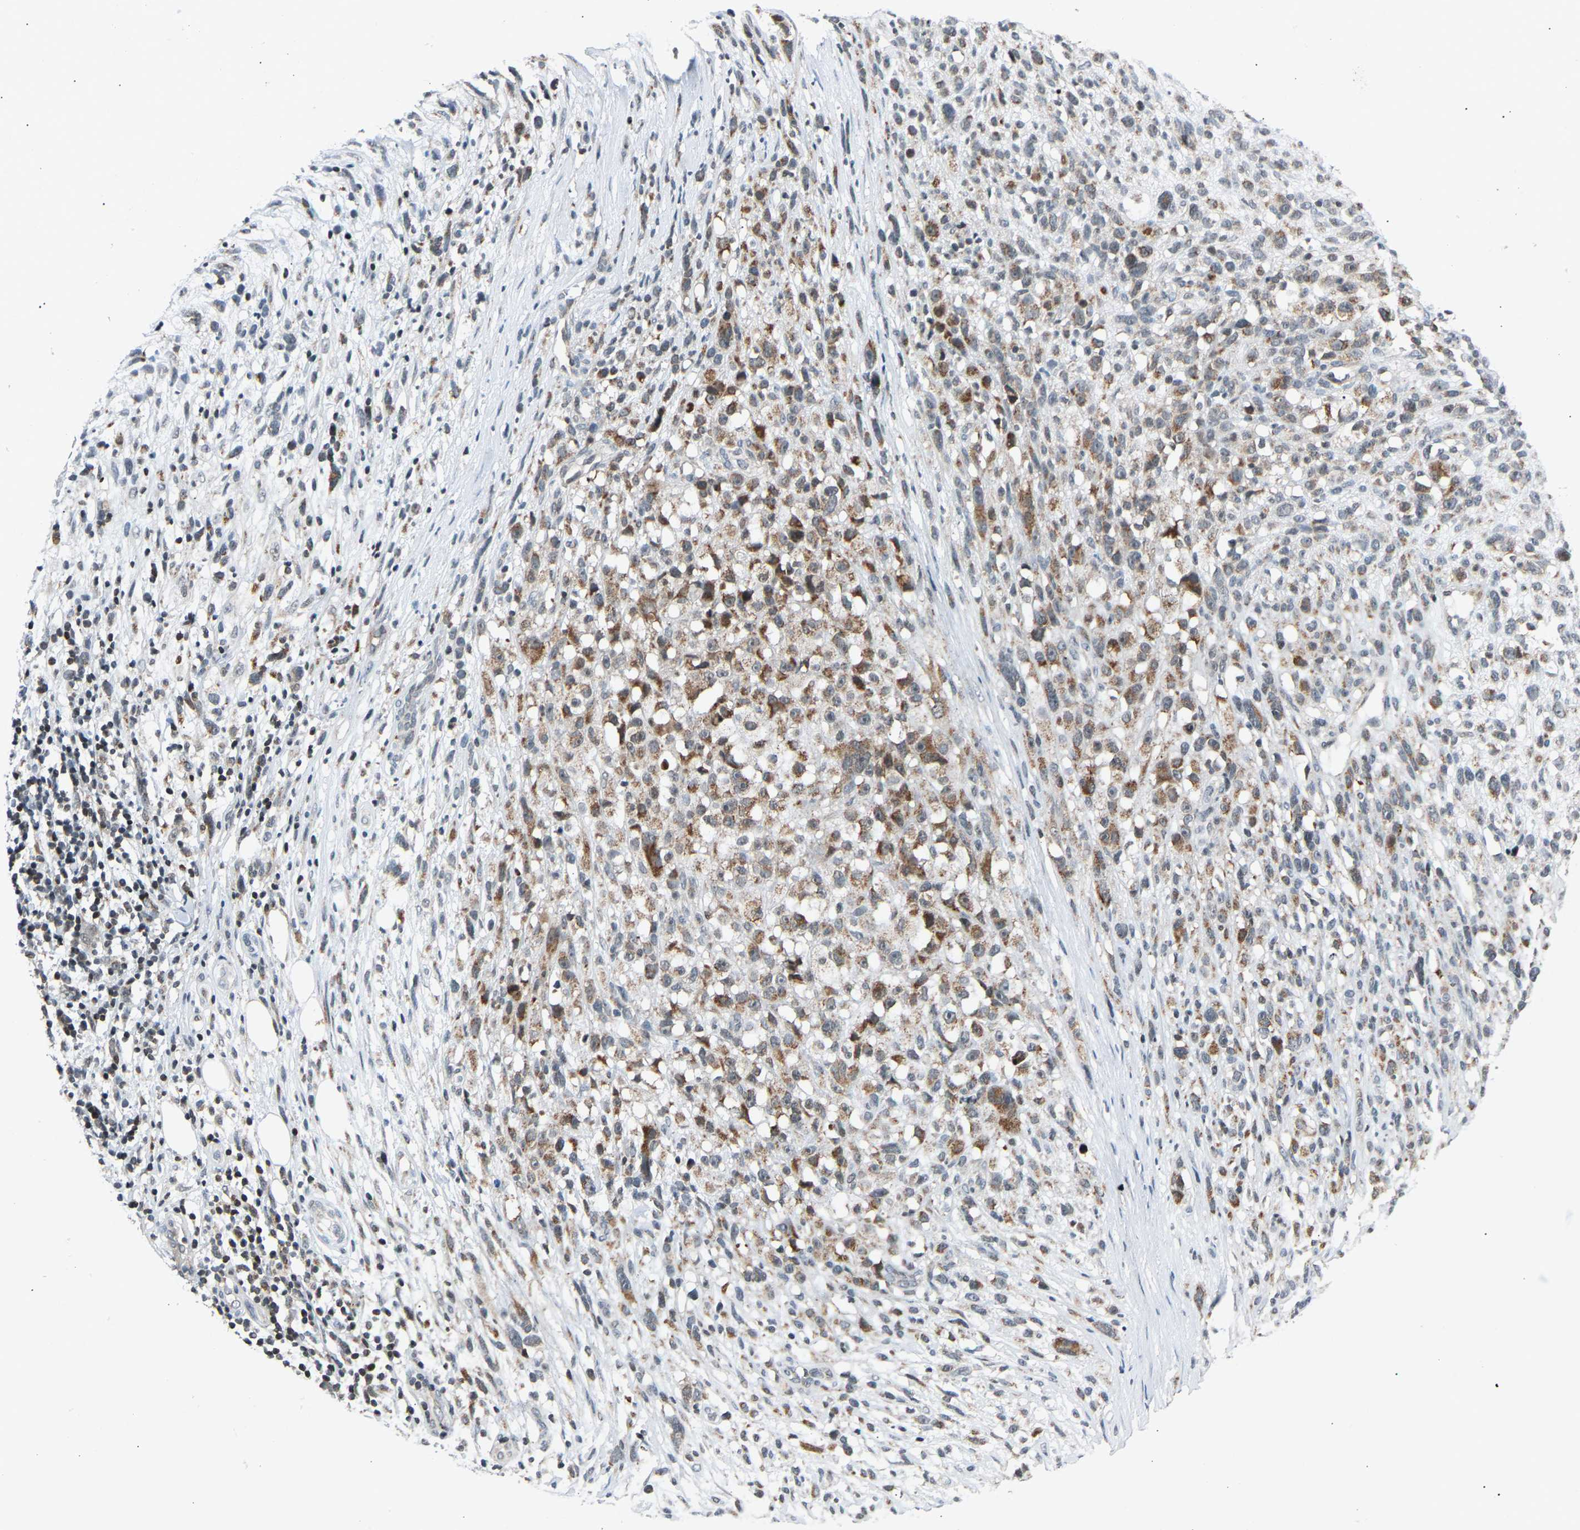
{"staining": {"intensity": "moderate", "quantity": "25%-75%", "location": "cytoplasmic/membranous"}, "tissue": "melanoma", "cell_type": "Tumor cells", "image_type": "cancer", "snomed": [{"axis": "morphology", "description": "Malignant melanoma, NOS"}, {"axis": "topography", "description": "Skin"}], "caption": "Tumor cells display medium levels of moderate cytoplasmic/membranous staining in approximately 25%-75% of cells in malignant melanoma.", "gene": "SLIRP", "patient": {"sex": "female", "age": 55}}